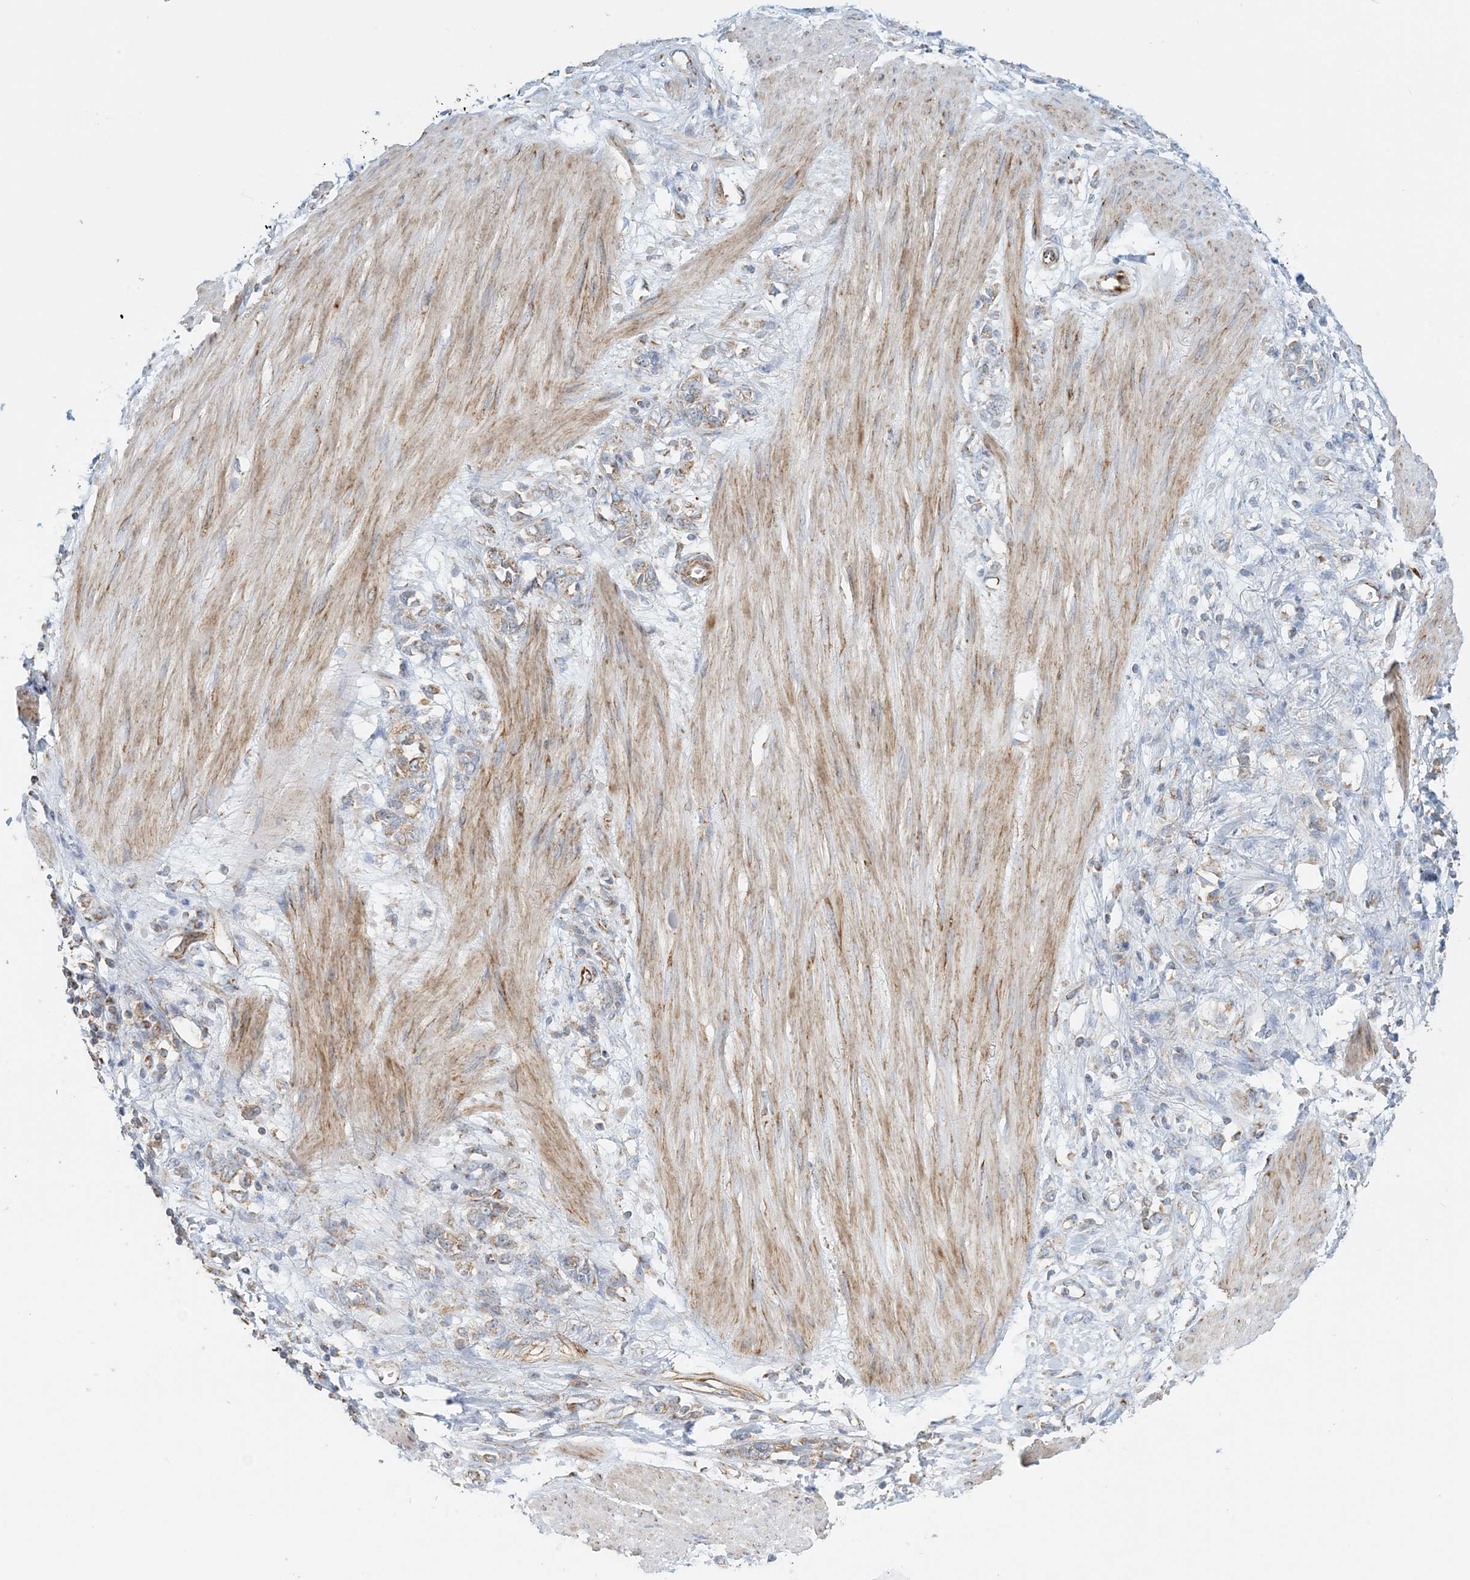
{"staining": {"intensity": "weak", "quantity": "25%-75%", "location": "cytoplasmic/membranous"}, "tissue": "stomach cancer", "cell_type": "Tumor cells", "image_type": "cancer", "snomed": [{"axis": "morphology", "description": "Adenocarcinoma, NOS"}, {"axis": "topography", "description": "Stomach"}], "caption": "High-power microscopy captured an IHC photomicrograph of adenocarcinoma (stomach), revealing weak cytoplasmic/membranous staining in approximately 25%-75% of tumor cells. (brown staining indicates protein expression, while blue staining denotes nuclei).", "gene": "COA3", "patient": {"sex": "female", "age": 76}}